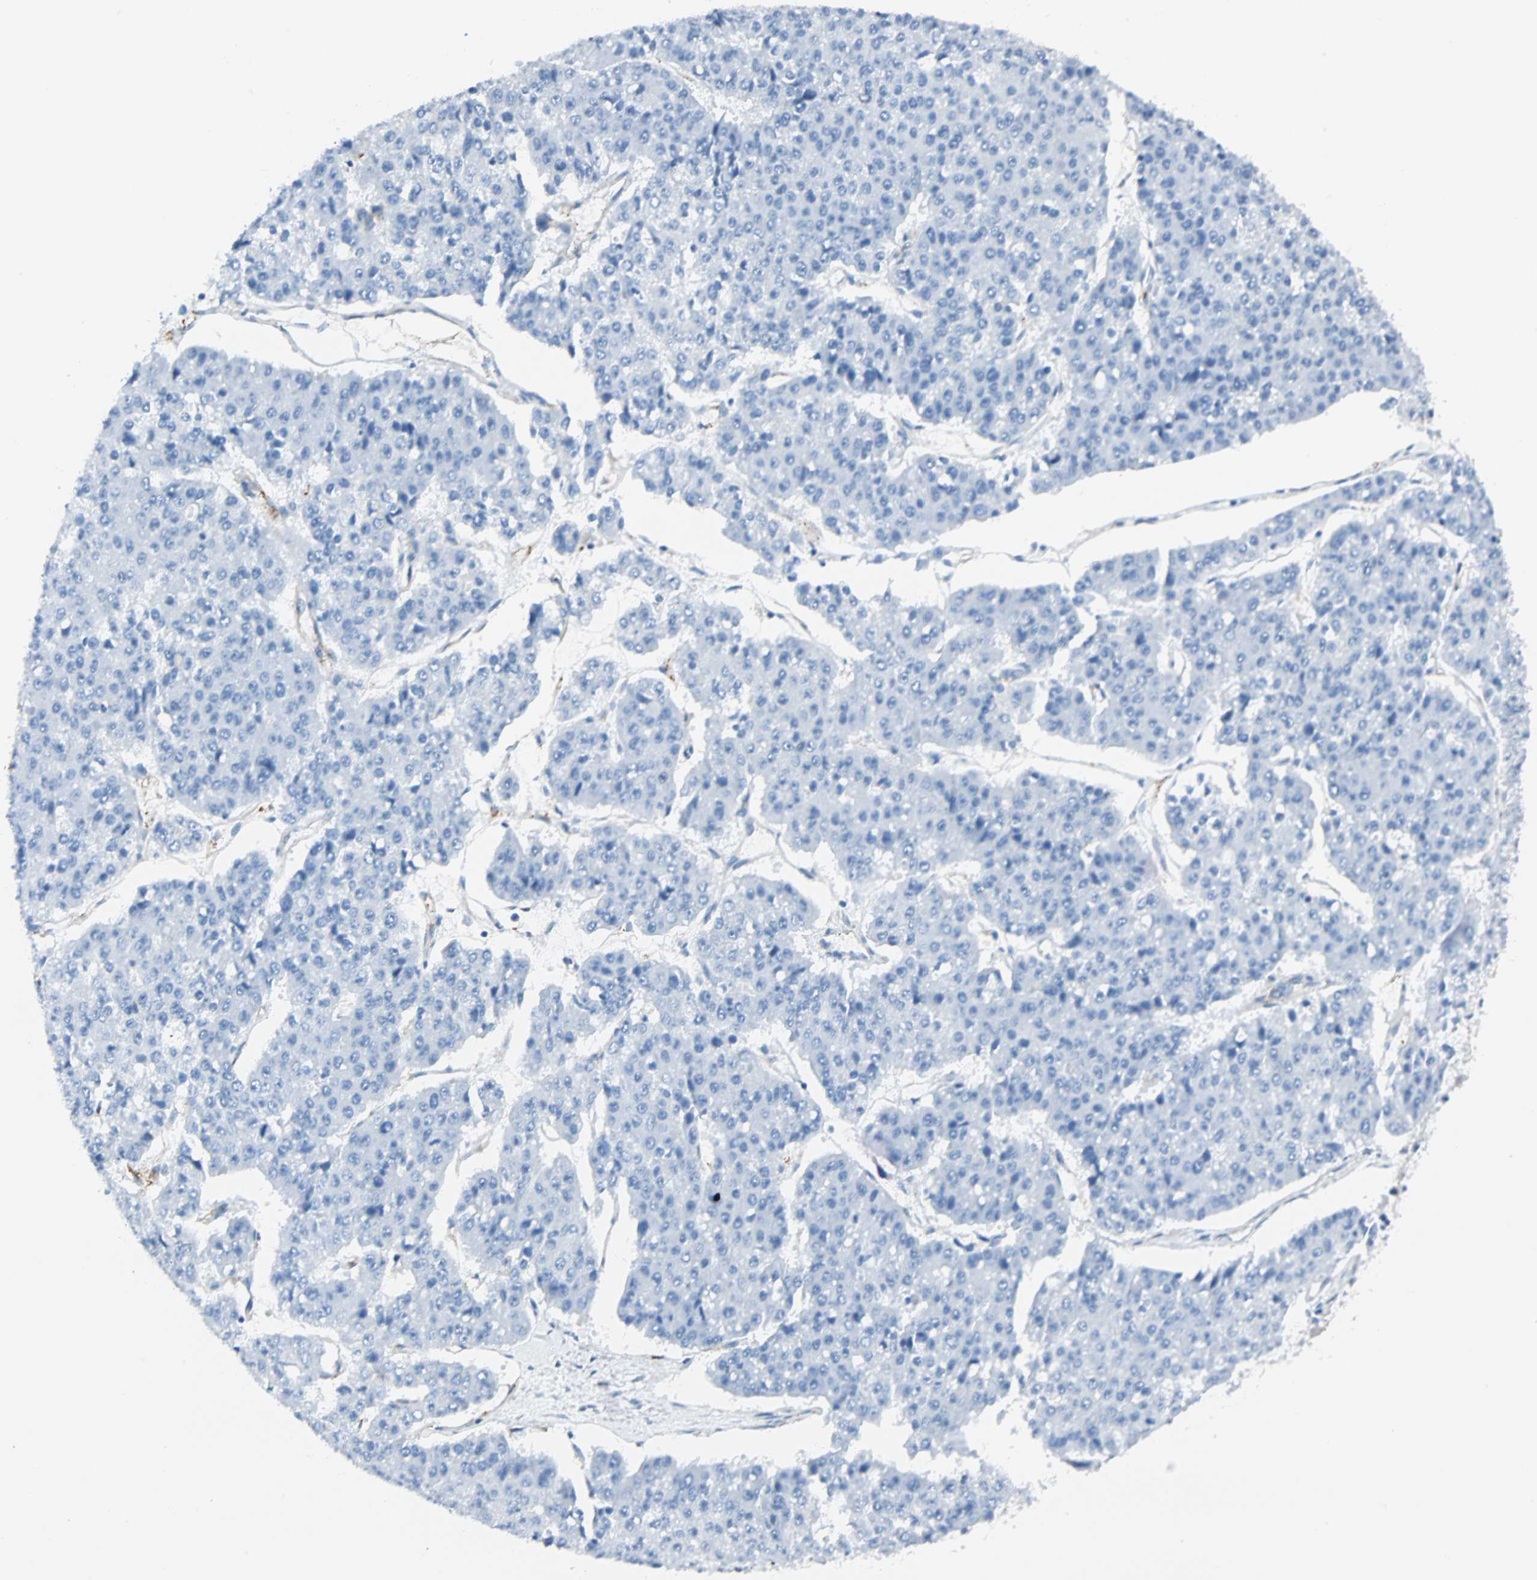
{"staining": {"intensity": "negative", "quantity": "none", "location": "none"}, "tissue": "pancreatic cancer", "cell_type": "Tumor cells", "image_type": "cancer", "snomed": [{"axis": "morphology", "description": "Adenocarcinoma, NOS"}, {"axis": "topography", "description": "Pancreas"}], "caption": "This image is of pancreatic cancer stained with immunohistochemistry (IHC) to label a protein in brown with the nuclei are counter-stained blue. There is no expression in tumor cells.", "gene": "VPS9D1", "patient": {"sex": "male", "age": 50}}